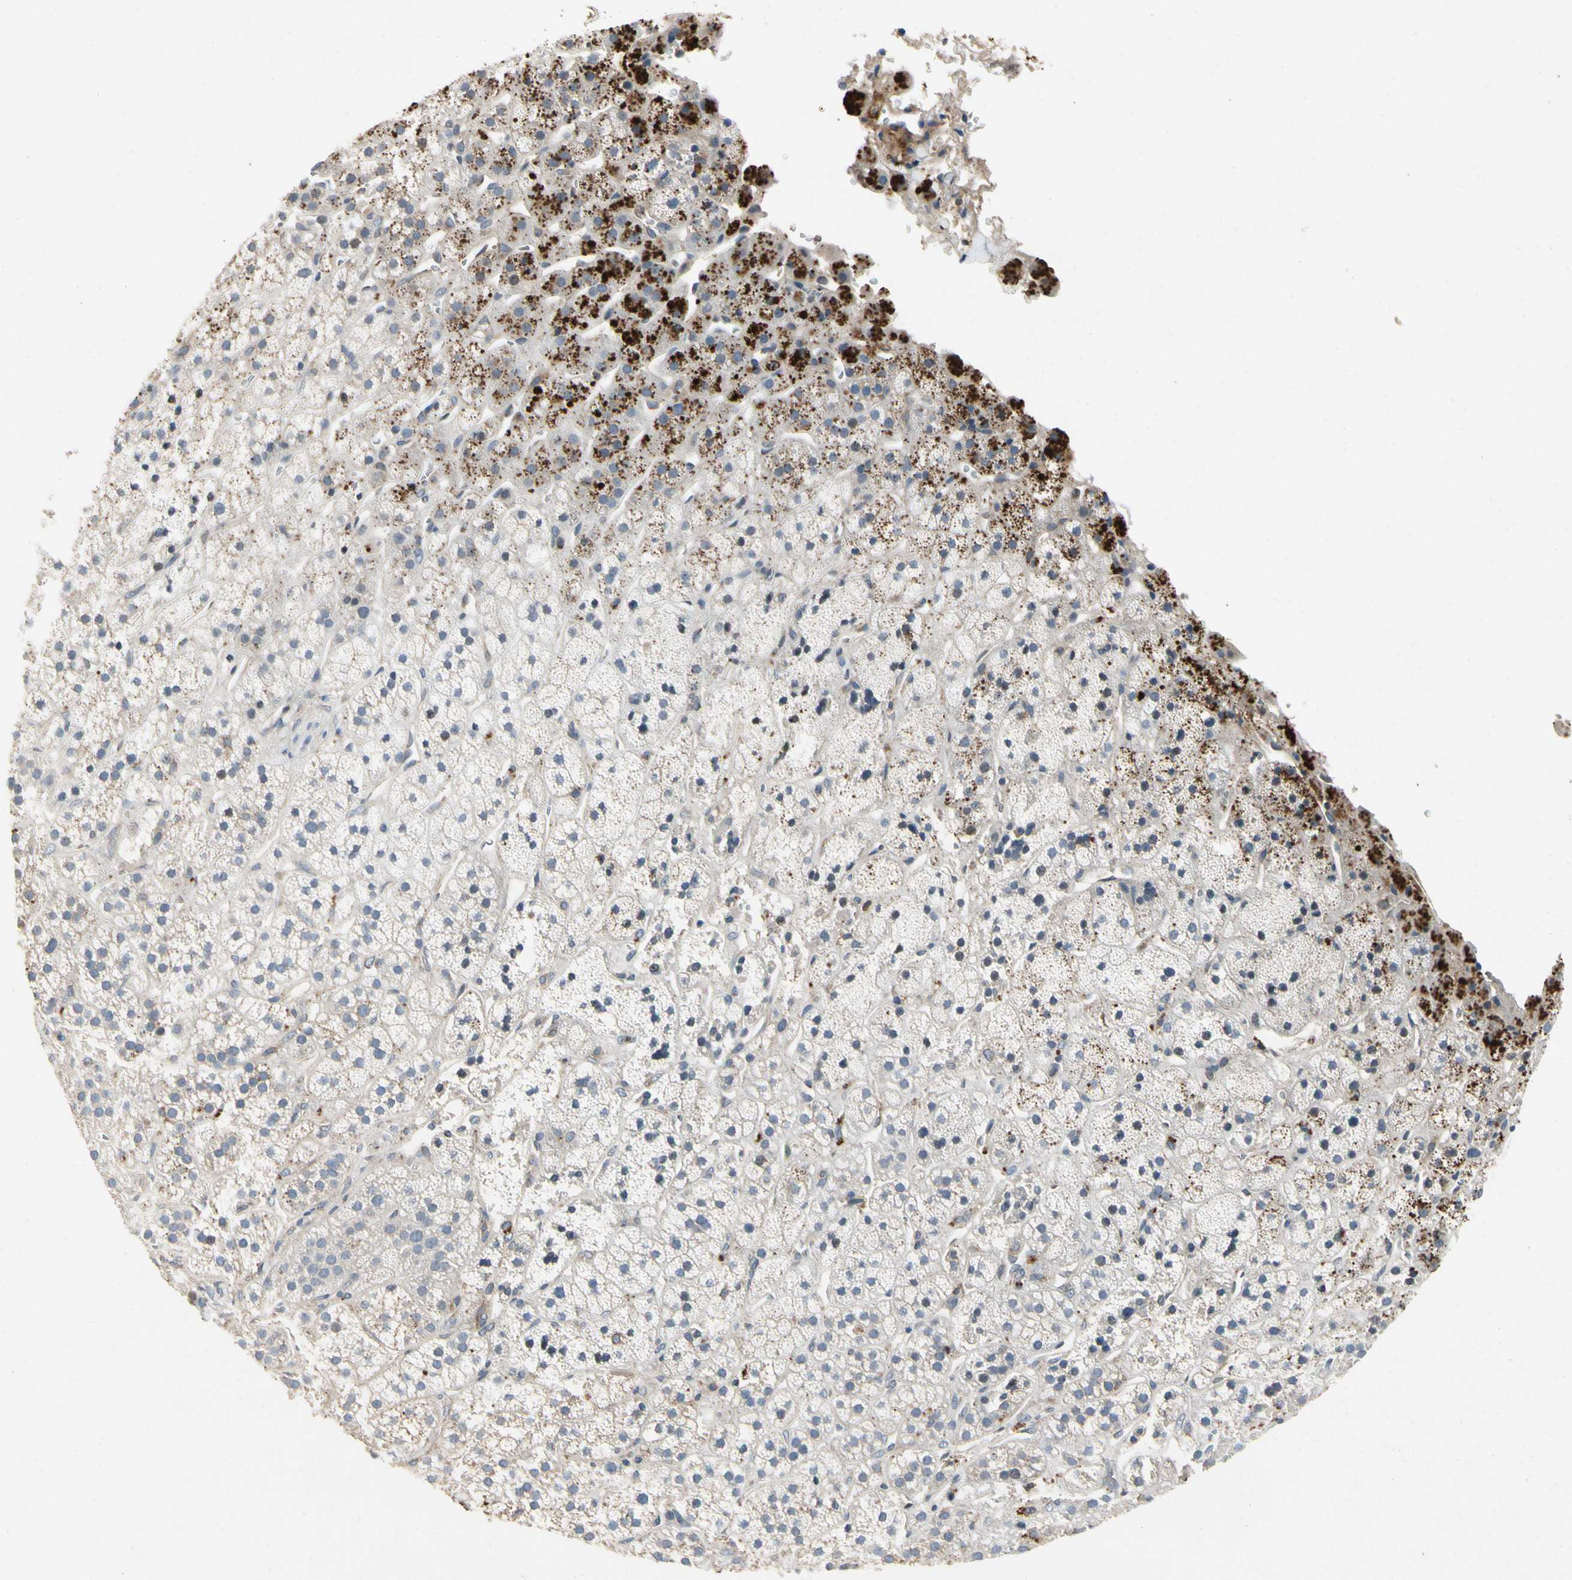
{"staining": {"intensity": "strong", "quantity": "<25%", "location": "cytoplasmic/membranous"}, "tissue": "adrenal gland", "cell_type": "Glandular cells", "image_type": "normal", "snomed": [{"axis": "morphology", "description": "Normal tissue, NOS"}, {"axis": "topography", "description": "Adrenal gland"}], "caption": "Glandular cells reveal medium levels of strong cytoplasmic/membranous positivity in approximately <25% of cells in benign human adrenal gland. The protein is shown in brown color, while the nuclei are stained blue.", "gene": "CRTAC1", "patient": {"sex": "male", "age": 56}}